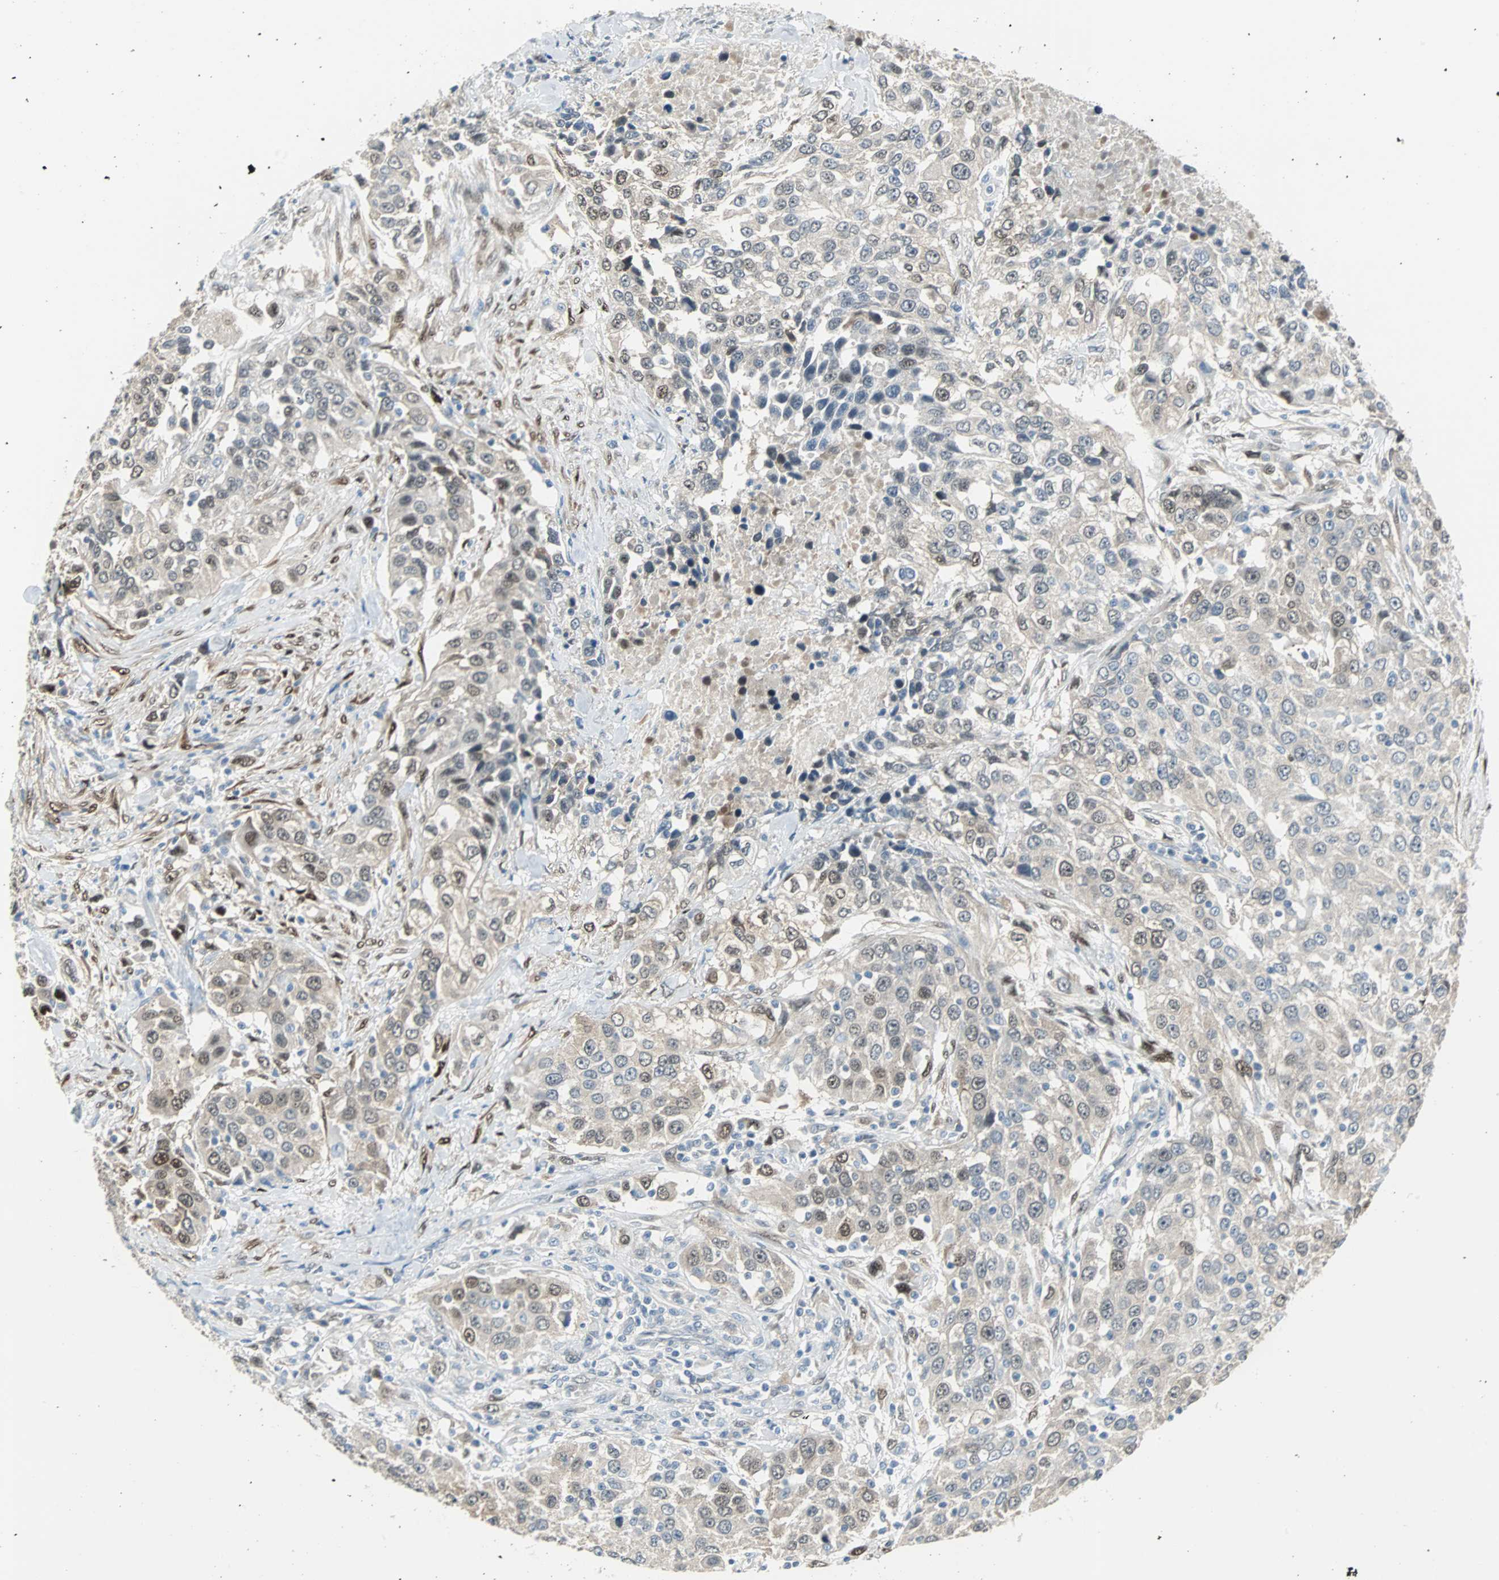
{"staining": {"intensity": "weak", "quantity": "<25%", "location": "cytoplasmic/membranous,nuclear"}, "tissue": "urothelial cancer", "cell_type": "Tumor cells", "image_type": "cancer", "snomed": [{"axis": "morphology", "description": "Urothelial carcinoma, High grade"}, {"axis": "topography", "description": "Urinary bladder"}], "caption": "The photomicrograph reveals no significant positivity in tumor cells of urothelial cancer.", "gene": "FHL2", "patient": {"sex": "female", "age": 80}}